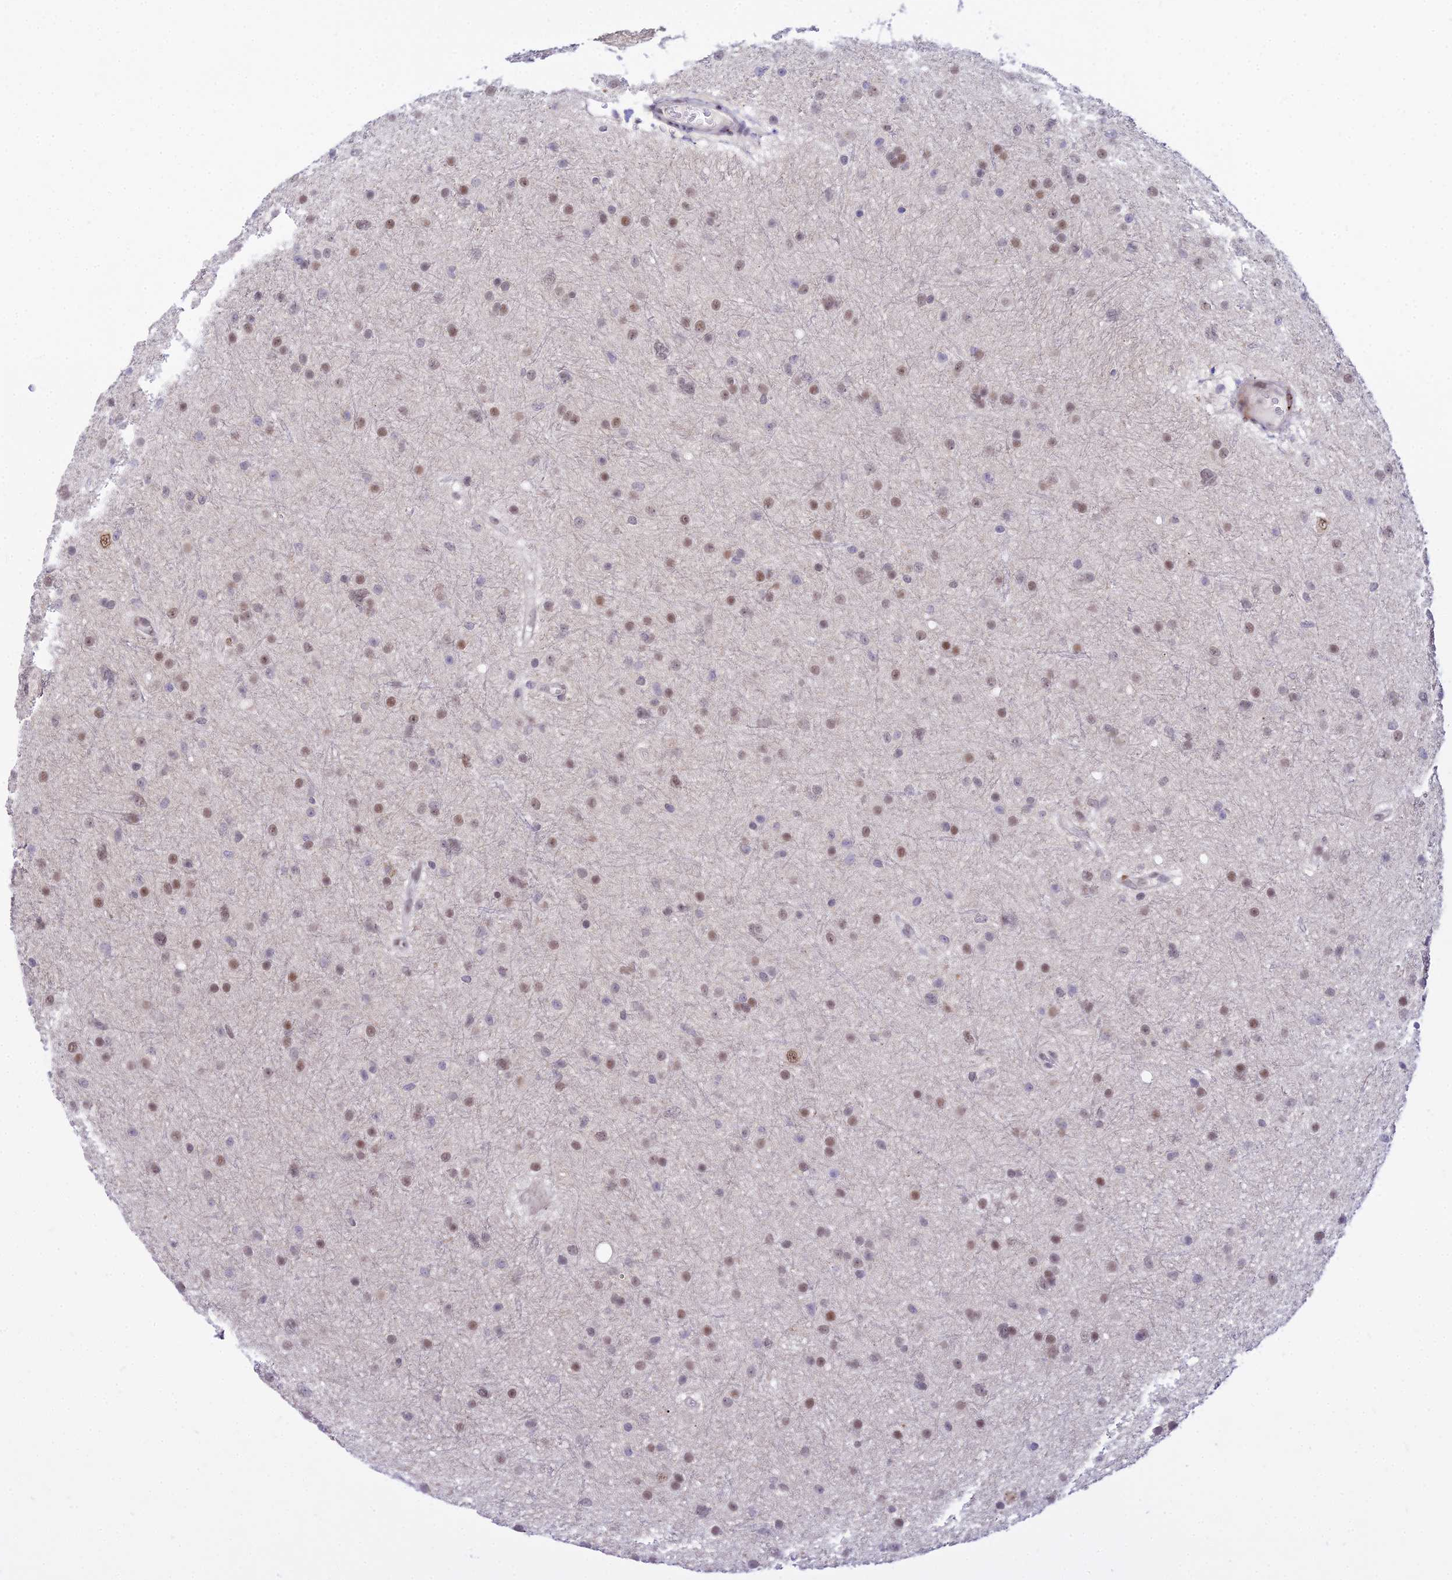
{"staining": {"intensity": "moderate", "quantity": "25%-75%", "location": "nuclear"}, "tissue": "glioma", "cell_type": "Tumor cells", "image_type": "cancer", "snomed": [{"axis": "morphology", "description": "Glioma, malignant, Low grade"}, {"axis": "topography", "description": "Cerebral cortex"}], "caption": "A medium amount of moderate nuclear staining is seen in approximately 25%-75% of tumor cells in malignant low-grade glioma tissue. The protein of interest is stained brown, and the nuclei are stained in blue (DAB (3,3'-diaminobenzidine) IHC with brightfield microscopy, high magnification).", "gene": "C6orf163", "patient": {"sex": "female", "age": 39}}